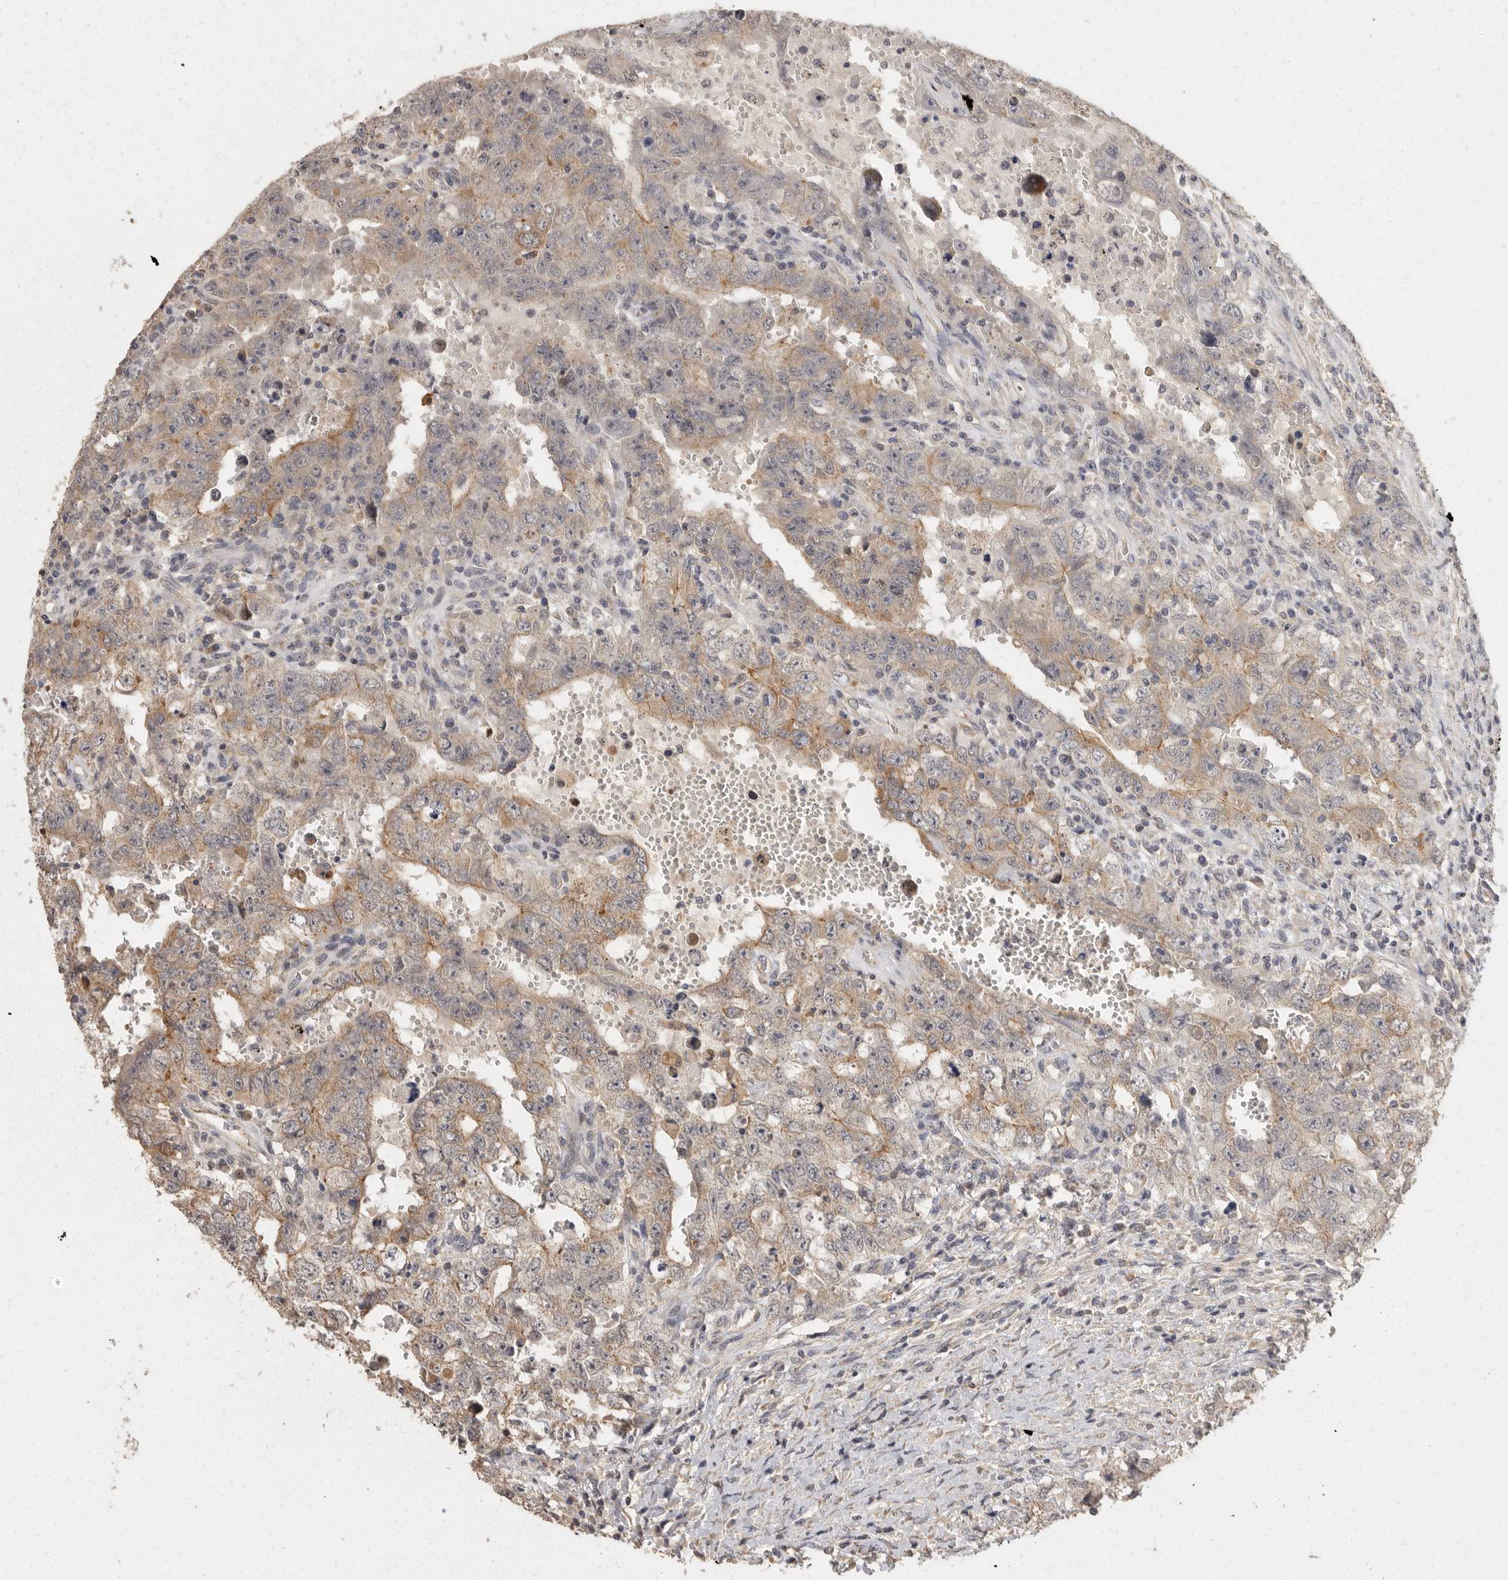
{"staining": {"intensity": "weak", "quantity": "25%-75%", "location": "cytoplasmic/membranous"}, "tissue": "testis cancer", "cell_type": "Tumor cells", "image_type": "cancer", "snomed": [{"axis": "morphology", "description": "Carcinoma, Embryonal, NOS"}, {"axis": "topography", "description": "Testis"}], "caption": "Immunohistochemistry histopathology image of embryonal carcinoma (testis) stained for a protein (brown), which demonstrates low levels of weak cytoplasmic/membranous positivity in about 25%-75% of tumor cells.", "gene": "BAIAP2", "patient": {"sex": "male", "age": 26}}